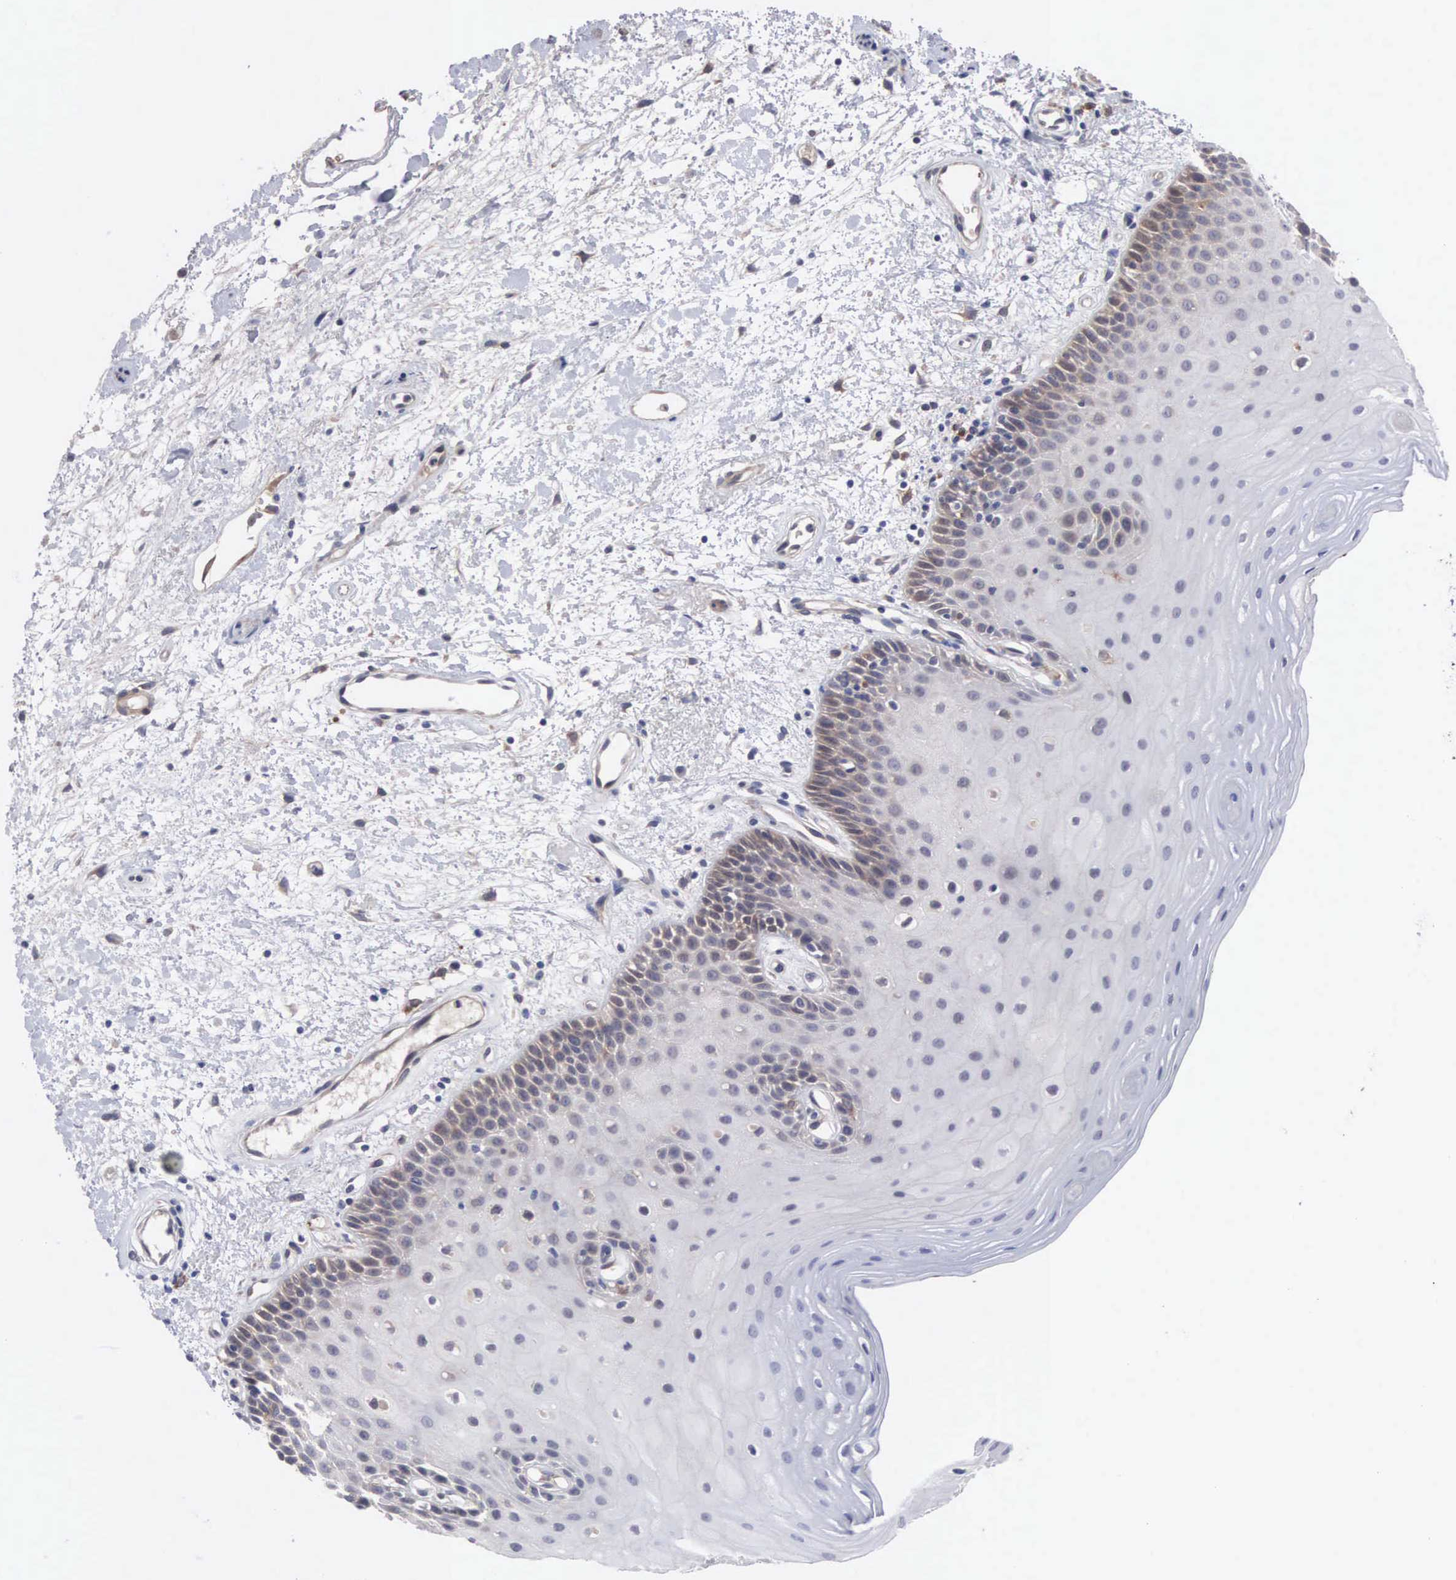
{"staining": {"intensity": "weak", "quantity": "25%-75%", "location": "cytoplasmic/membranous"}, "tissue": "oral mucosa", "cell_type": "Squamous epithelial cells", "image_type": "normal", "snomed": [{"axis": "morphology", "description": "Normal tissue, NOS"}, {"axis": "topography", "description": "Oral tissue"}], "caption": "Human oral mucosa stained with a brown dye shows weak cytoplasmic/membranous positive staining in about 25%-75% of squamous epithelial cells.", "gene": "INF2", "patient": {"sex": "female", "age": 79}}